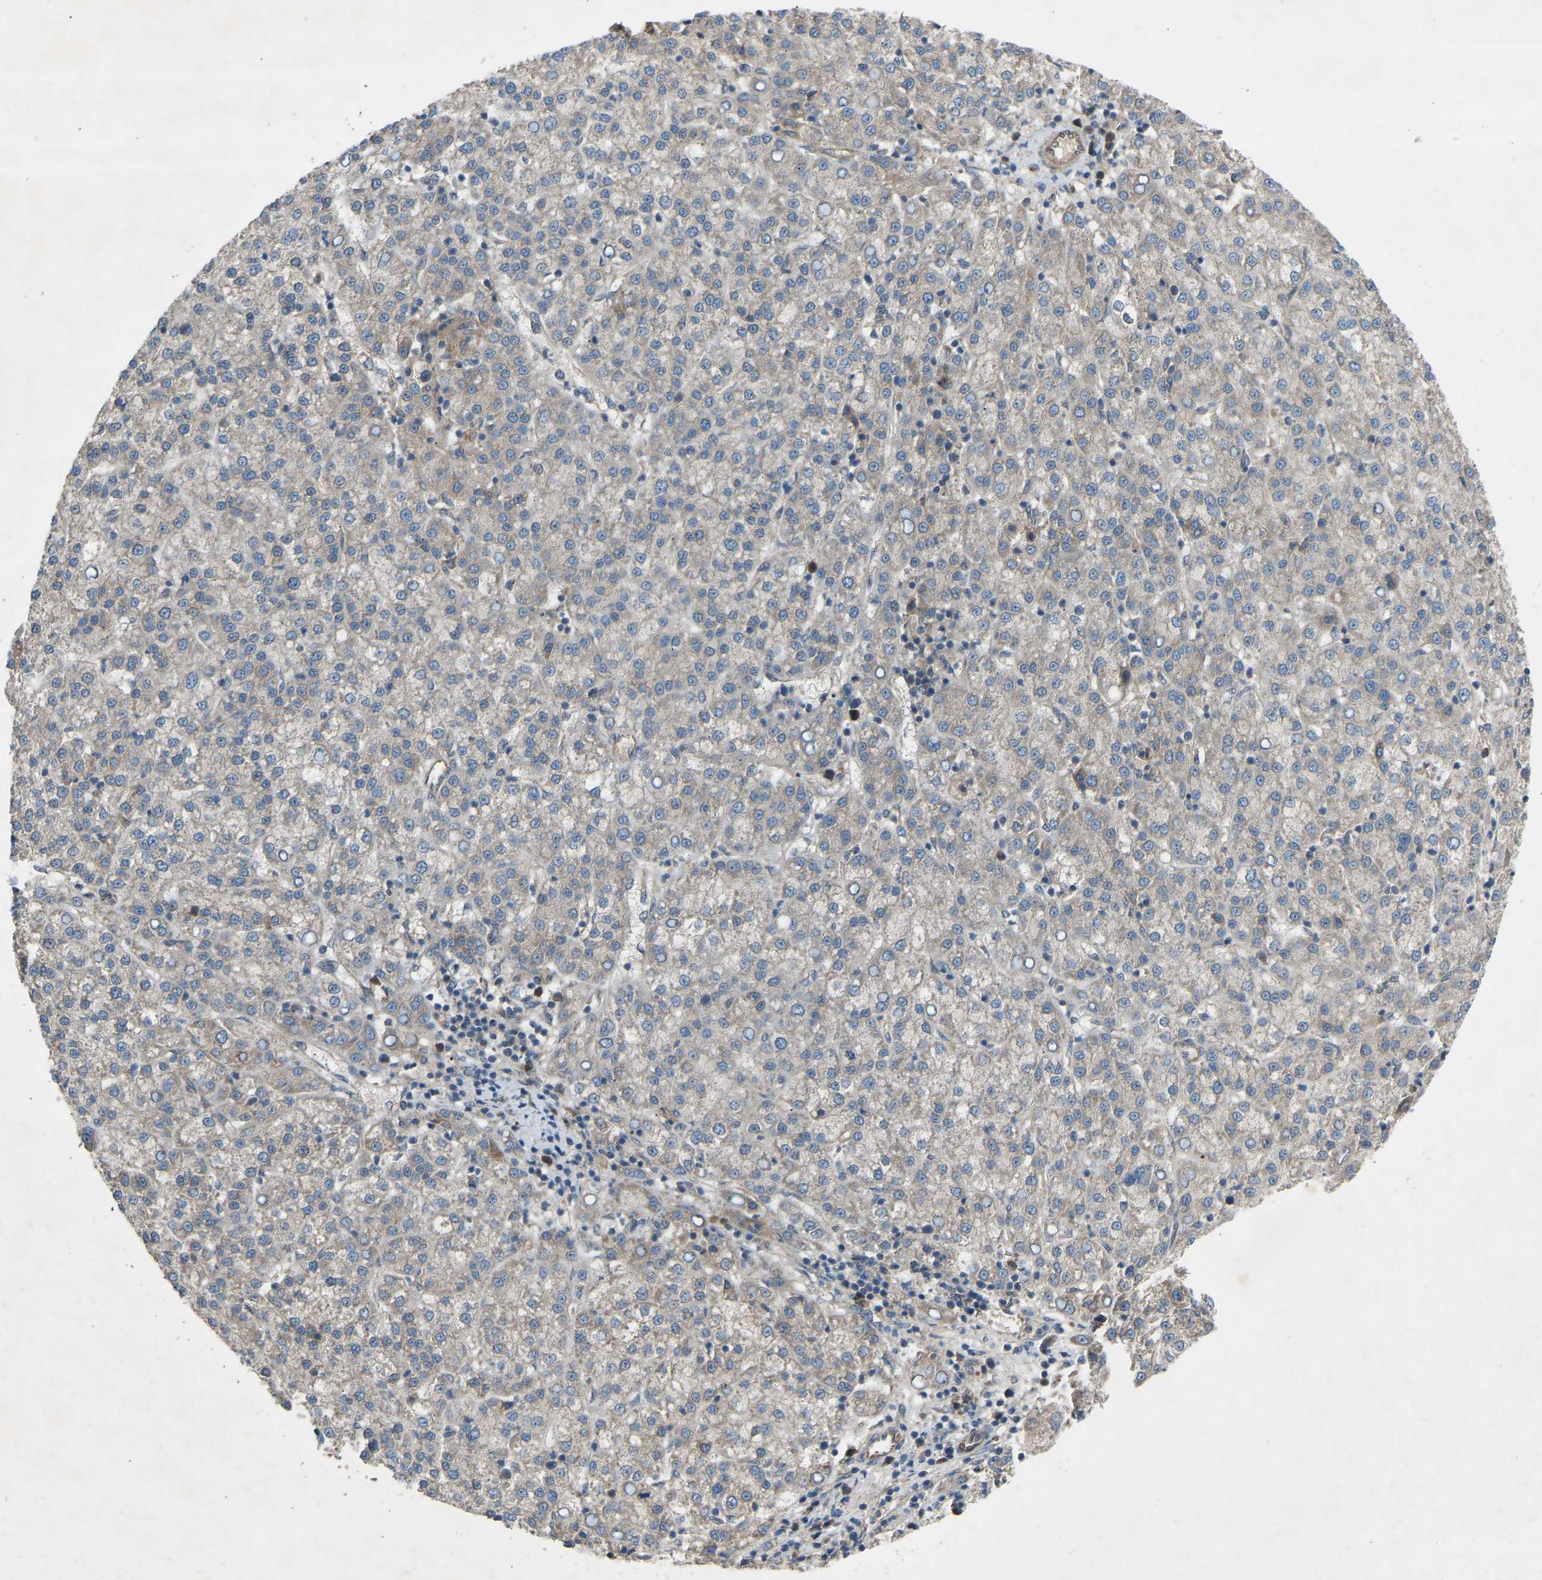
{"staining": {"intensity": "negative", "quantity": "none", "location": "none"}, "tissue": "liver cancer", "cell_type": "Tumor cells", "image_type": "cancer", "snomed": [{"axis": "morphology", "description": "Carcinoma, Hepatocellular, NOS"}, {"axis": "topography", "description": "Liver"}], "caption": "Immunohistochemistry (IHC) micrograph of hepatocellular carcinoma (liver) stained for a protein (brown), which reveals no expression in tumor cells. The staining was performed using DAB to visualize the protein expression in brown, while the nuclei were stained in blue with hematoxylin (Magnification: 20x).", "gene": "GAS2L1", "patient": {"sex": "female", "age": 58}}